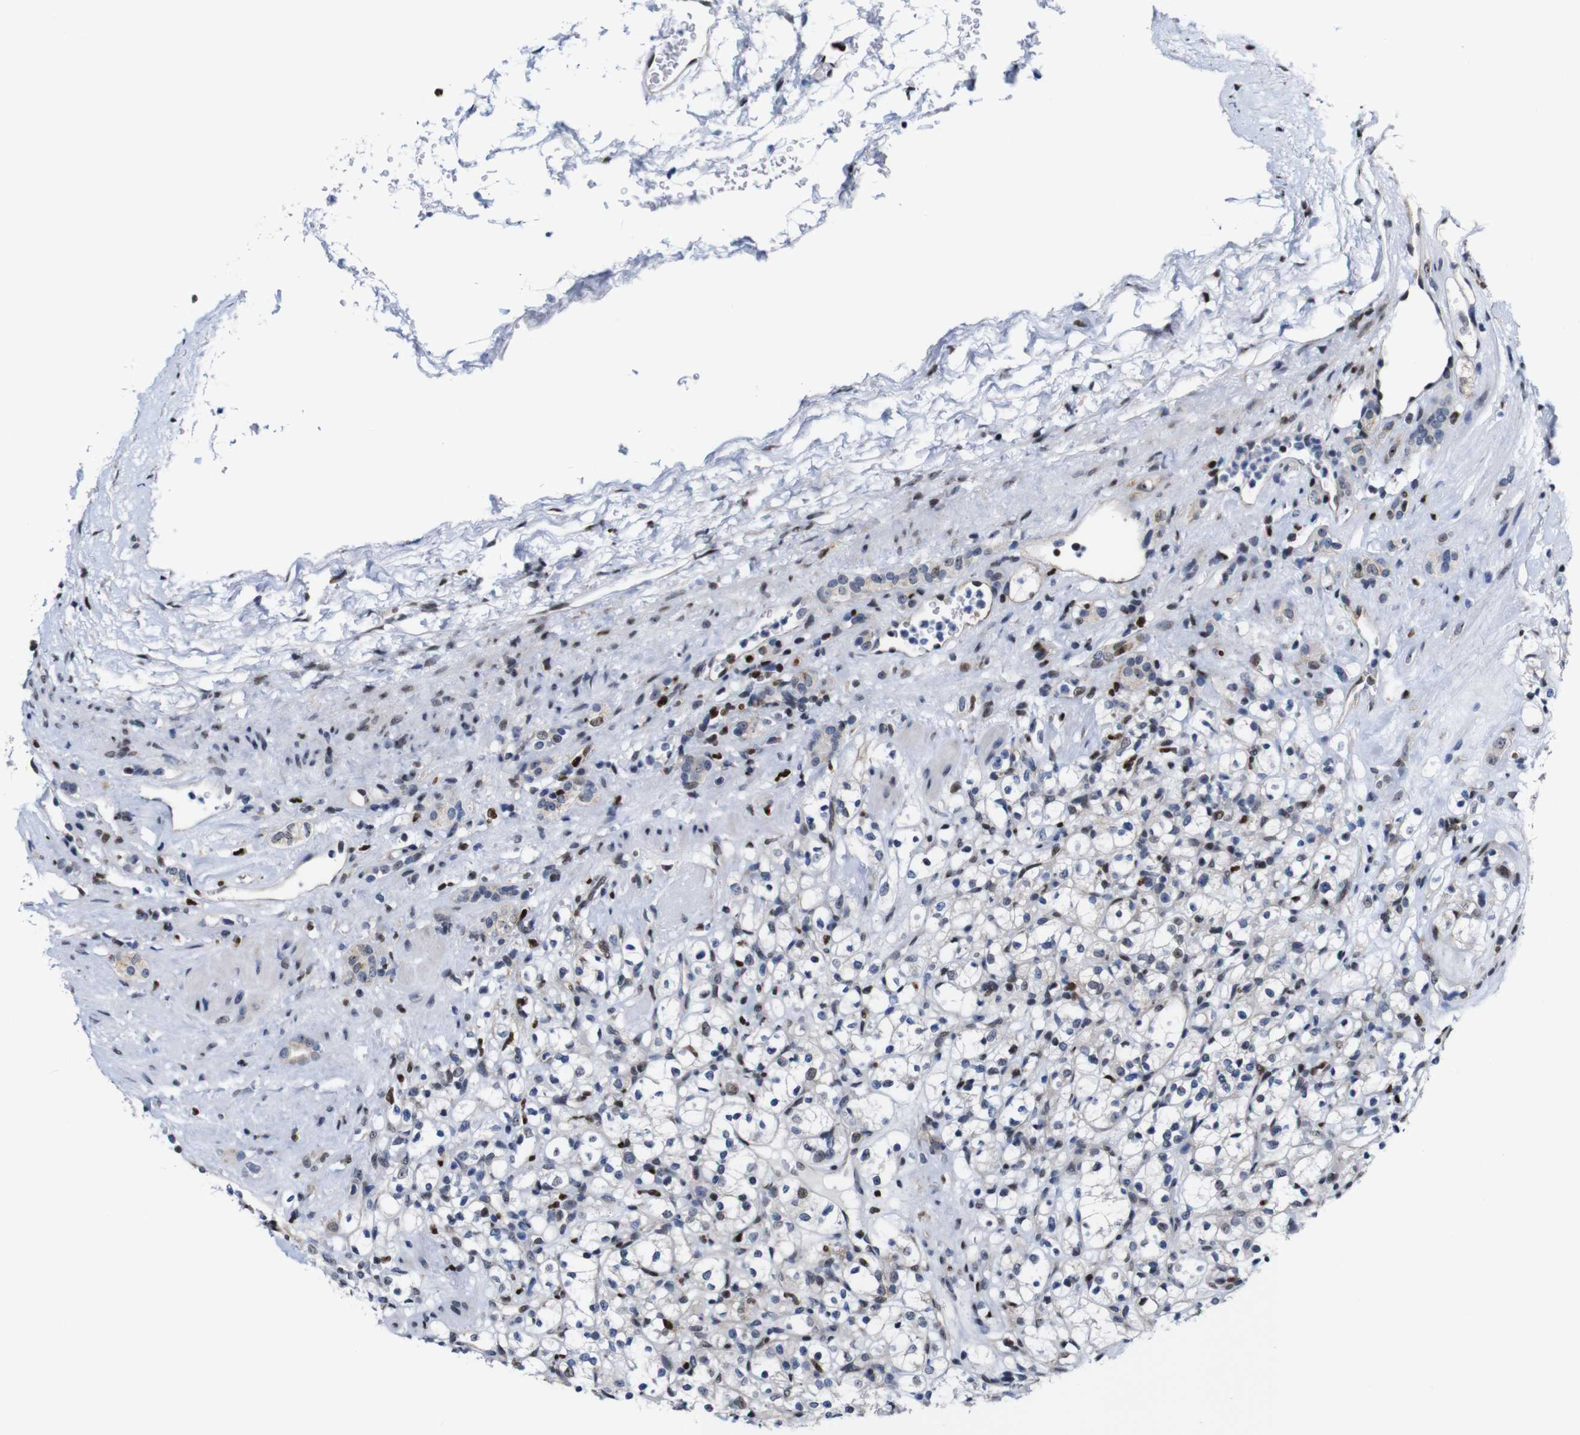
{"staining": {"intensity": "negative", "quantity": "none", "location": "none"}, "tissue": "renal cancer", "cell_type": "Tumor cells", "image_type": "cancer", "snomed": [{"axis": "morphology", "description": "Normal tissue, NOS"}, {"axis": "morphology", "description": "Adenocarcinoma, NOS"}, {"axis": "topography", "description": "Kidney"}], "caption": "This is a photomicrograph of immunohistochemistry staining of renal cancer (adenocarcinoma), which shows no staining in tumor cells.", "gene": "GATA6", "patient": {"sex": "female", "age": 72}}